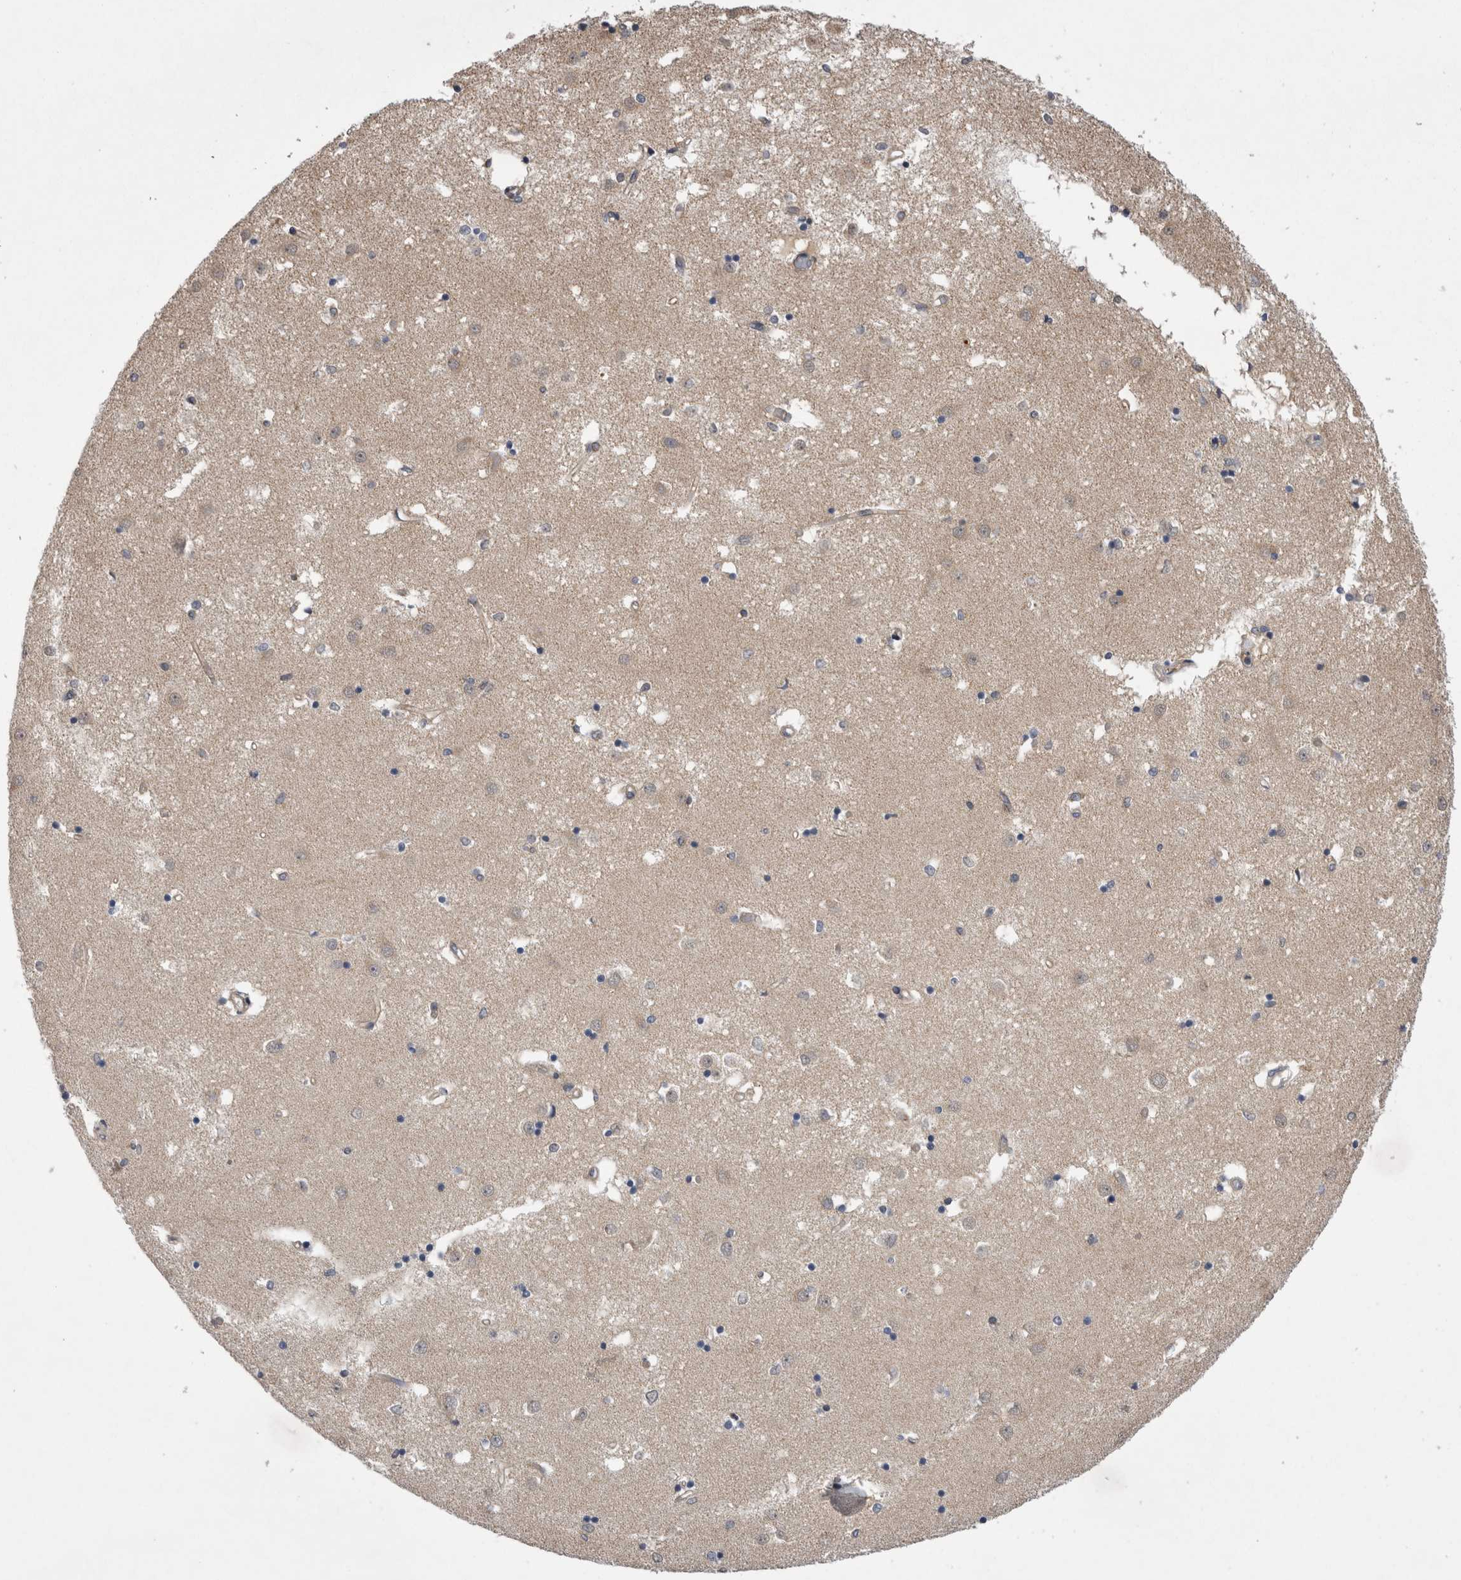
{"staining": {"intensity": "negative", "quantity": "none", "location": "none"}, "tissue": "caudate", "cell_type": "Glial cells", "image_type": "normal", "snomed": [{"axis": "morphology", "description": "Normal tissue, NOS"}, {"axis": "topography", "description": "Lateral ventricle wall"}], "caption": "Caudate stained for a protein using IHC demonstrates no expression glial cells.", "gene": "ARHGAP29", "patient": {"sex": "male", "age": 45}}